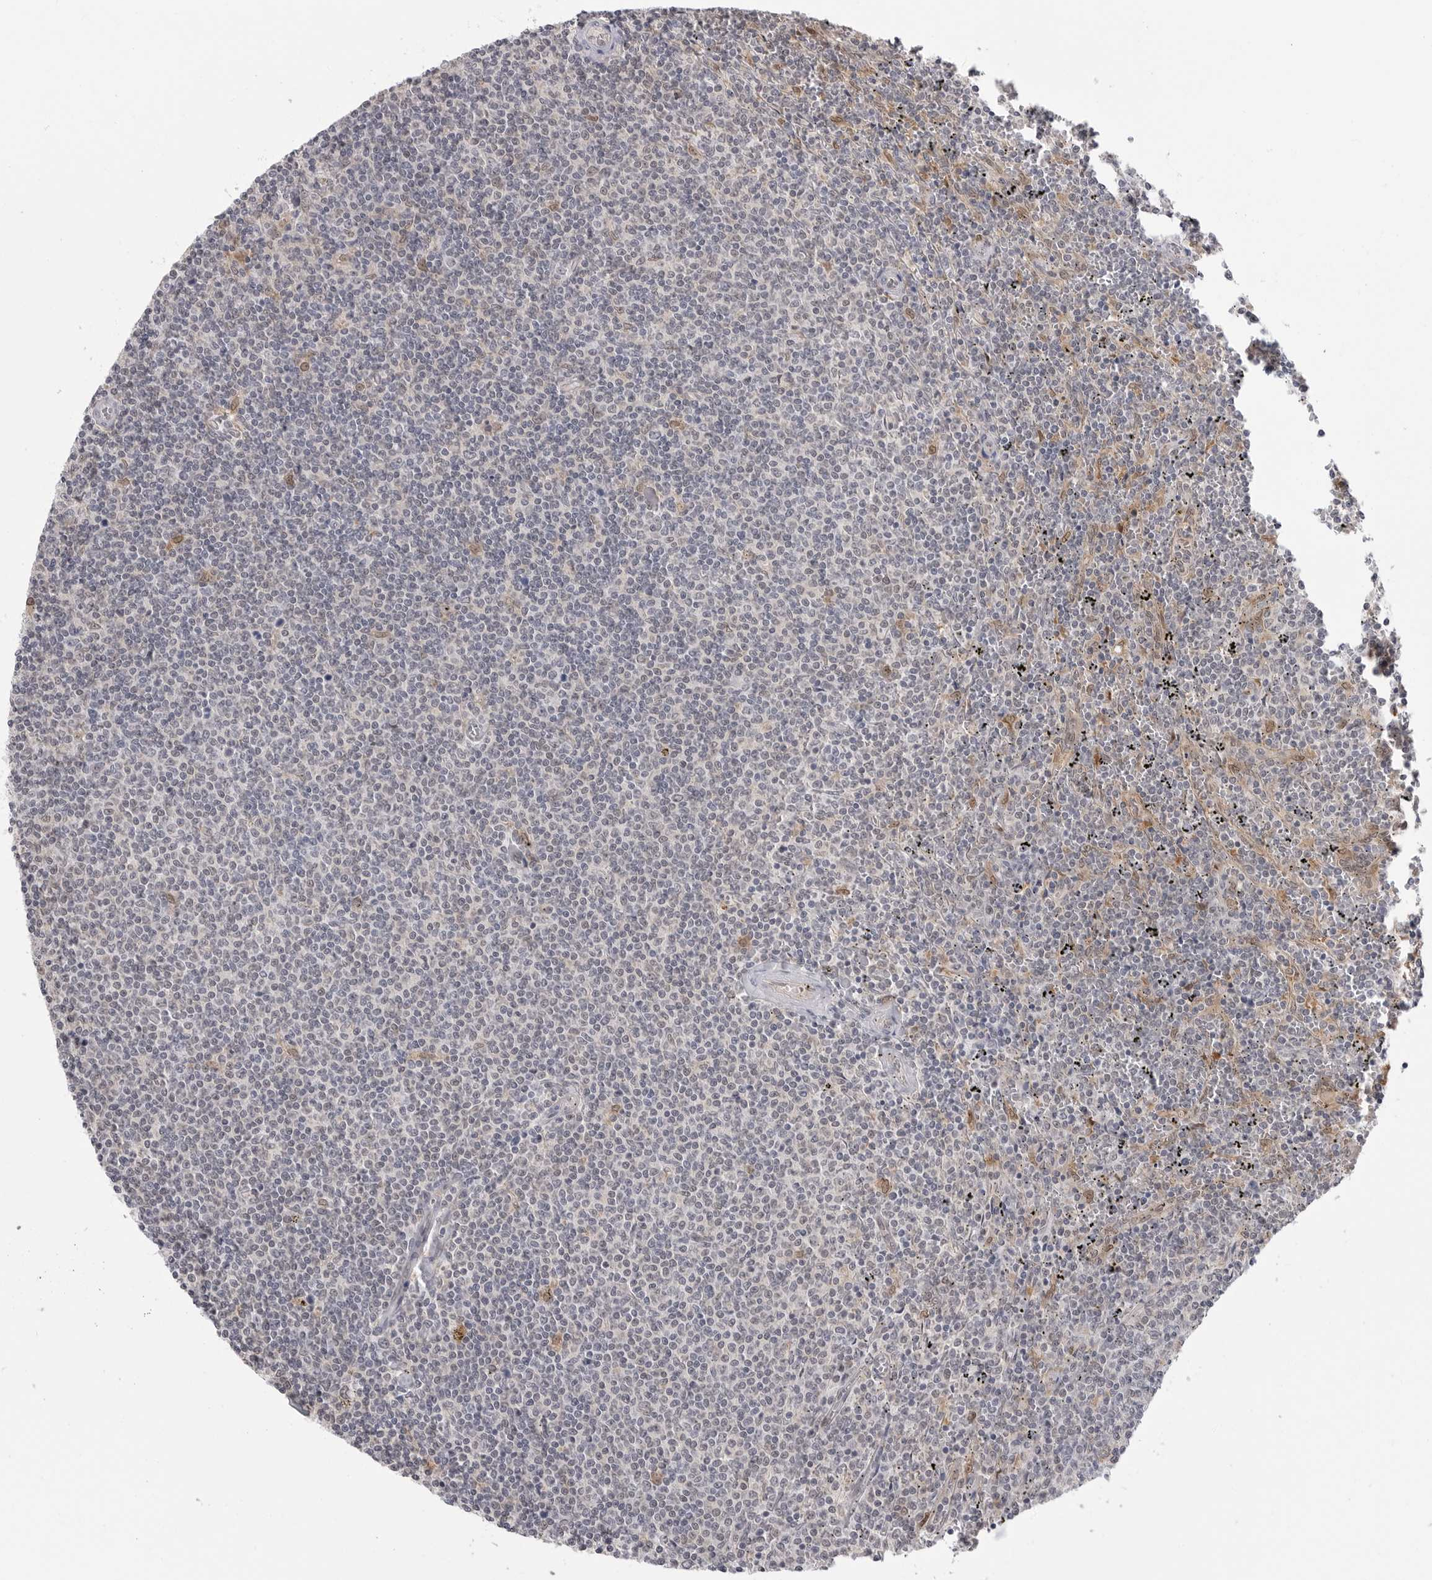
{"staining": {"intensity": "negative", "quantity": "none", "location": "none"}, "tissue": "lymphoma", "cell_type": "Tumor cells", "image_type": "cancer", "snomed": [{"axis": "morphology", "description": "Malignant lymphoma, non-Hodgkin's type, Low grade"}, {"axis": "topography", "description": "Spleen"}], "caption": "Tumor cells are negative for brown protein staining in low-grade malignant lymphoma, non-Hodgkin's type.", "gene": "PNPO", "patient": {"sex": "female", "age": 50}}